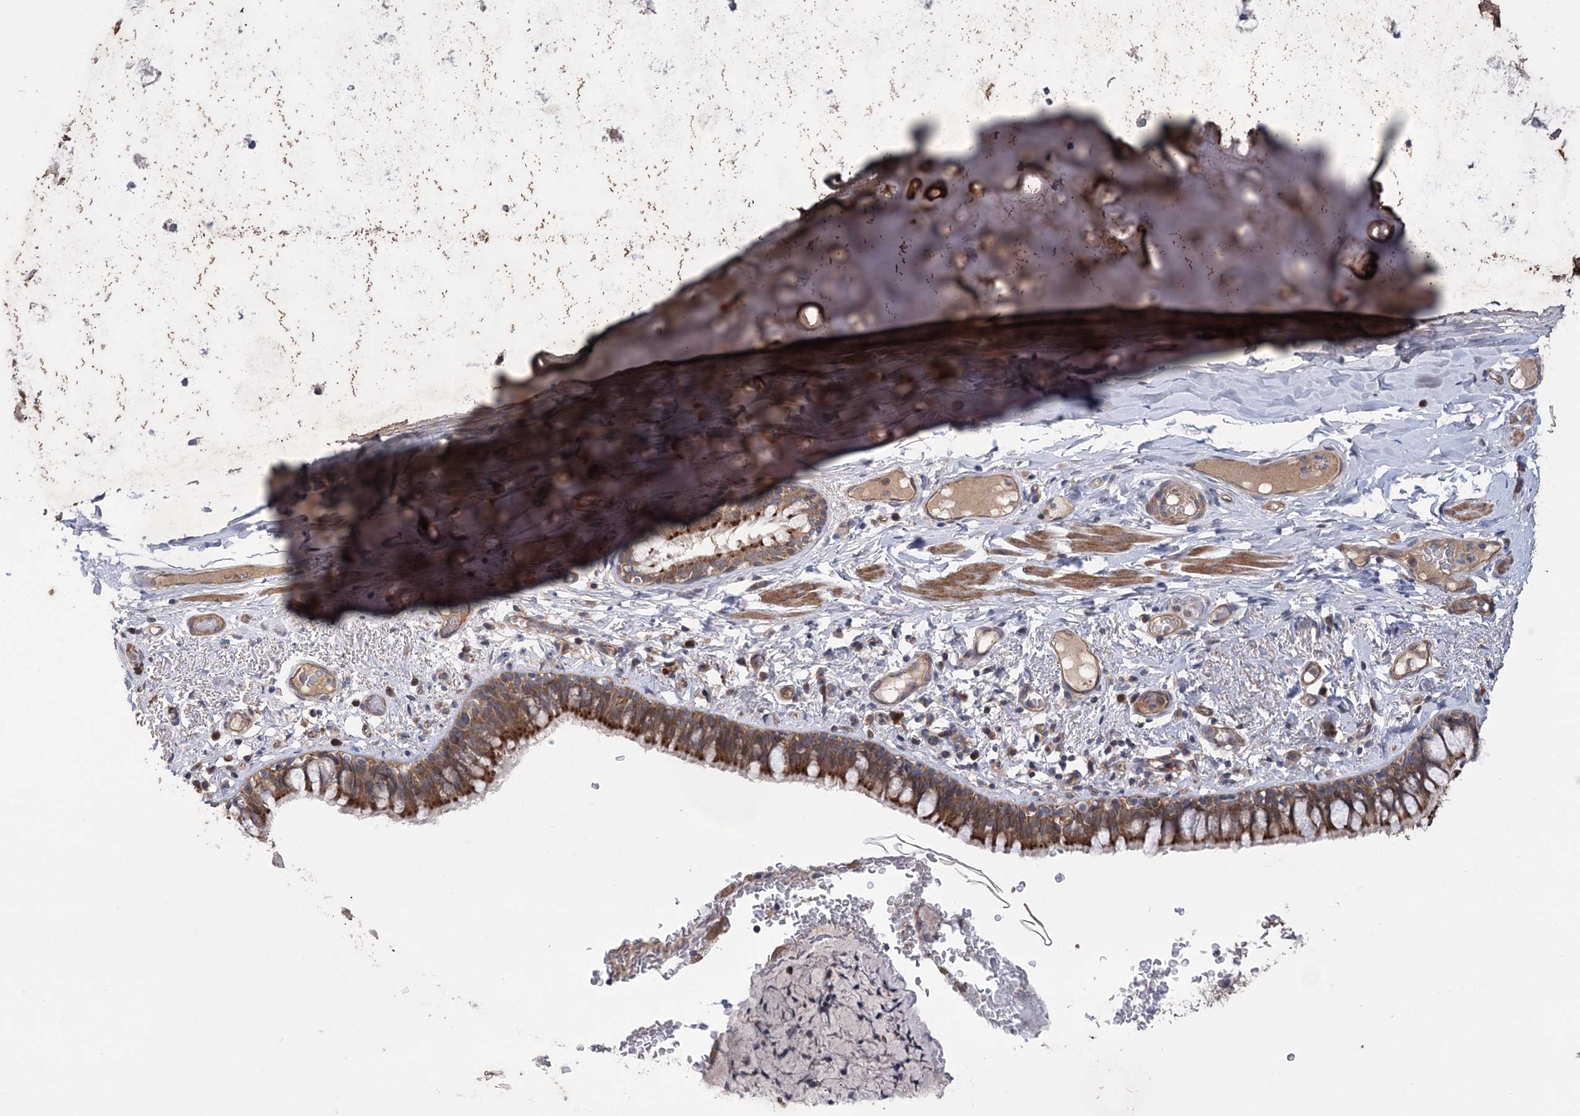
{"staining": {"intensity": "strong", "quantity": "25%-75%", "location": "cytoplasmic/membranous"}, "tissue": "bronchus", "cell_type": "Respiratory epithelial cells", "image_type": "normal", "snomed": [{"axis": "morphology", "description": "Normal tissue, NOS"}, {"axis": "topography", "description": "Cartilage tissue"}, {"axis": "topography", "description": "Bronchus"}], "caption": "Benign bronchus shows strong cytoplasmic/membranous staining in approximately 25%-75% of respiratory epithelial cells.", "gene": "MTRF1L", "patient": {"sex": "female", "age": 36}}